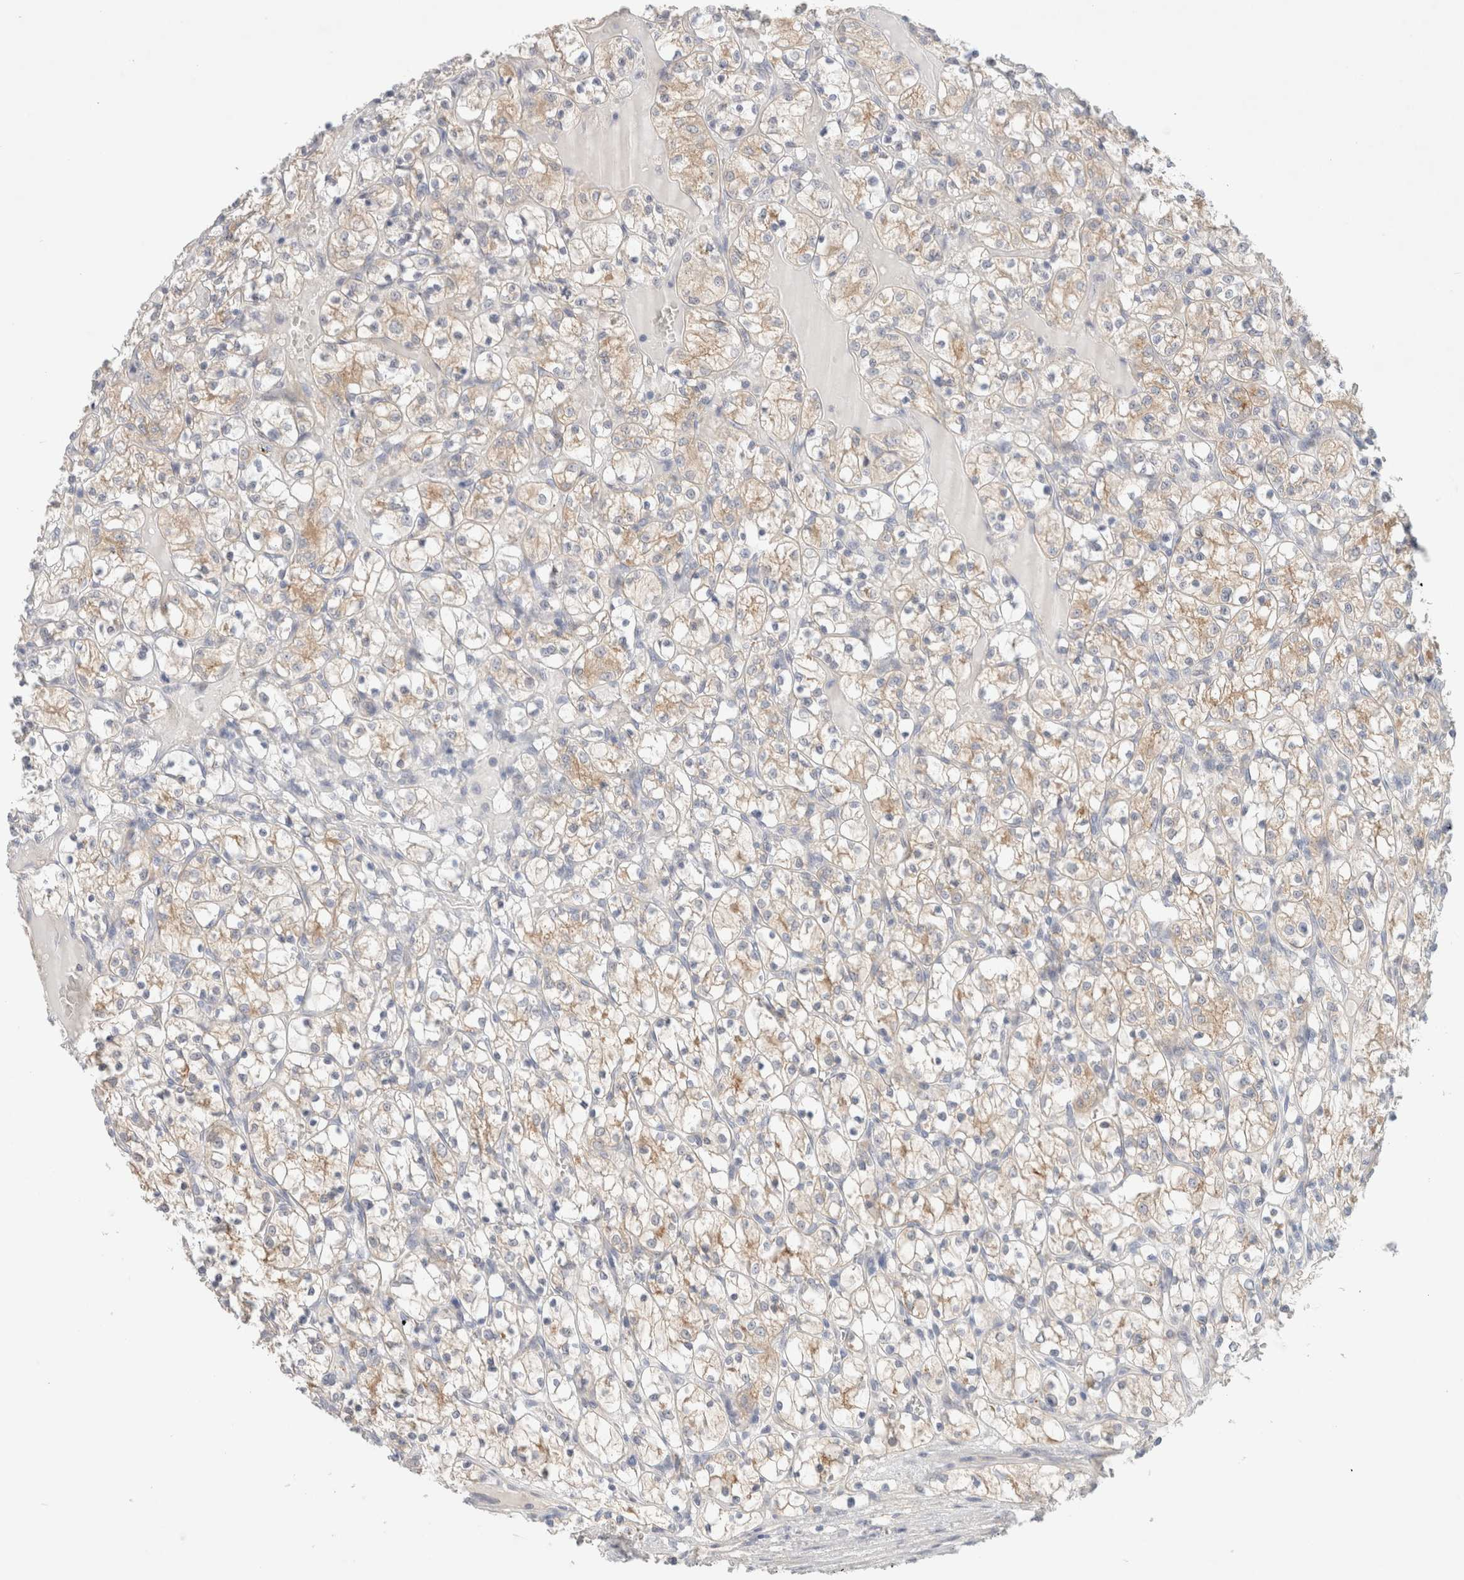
{"staining": {"intensity": "weak", "quantity": ">75%", "location": "cytoplasmic/membranous"}, "tissue": "renal cancer", "cell_type": "Tumor cells", "image_type": "cancer", "snomed": [{"axis": "morphology", "description": "Adenocarcinoma, NOS"}, {"axis": "topography", "description": "Kidney"}], "caption": "Brown immunohistochemical staining in renal cancer displays weak cytoplasmic/membranous expression in about >75% of tumor cells.", "gene": "SDR16C5", "patient": {"sex": "female", "age": 69}}